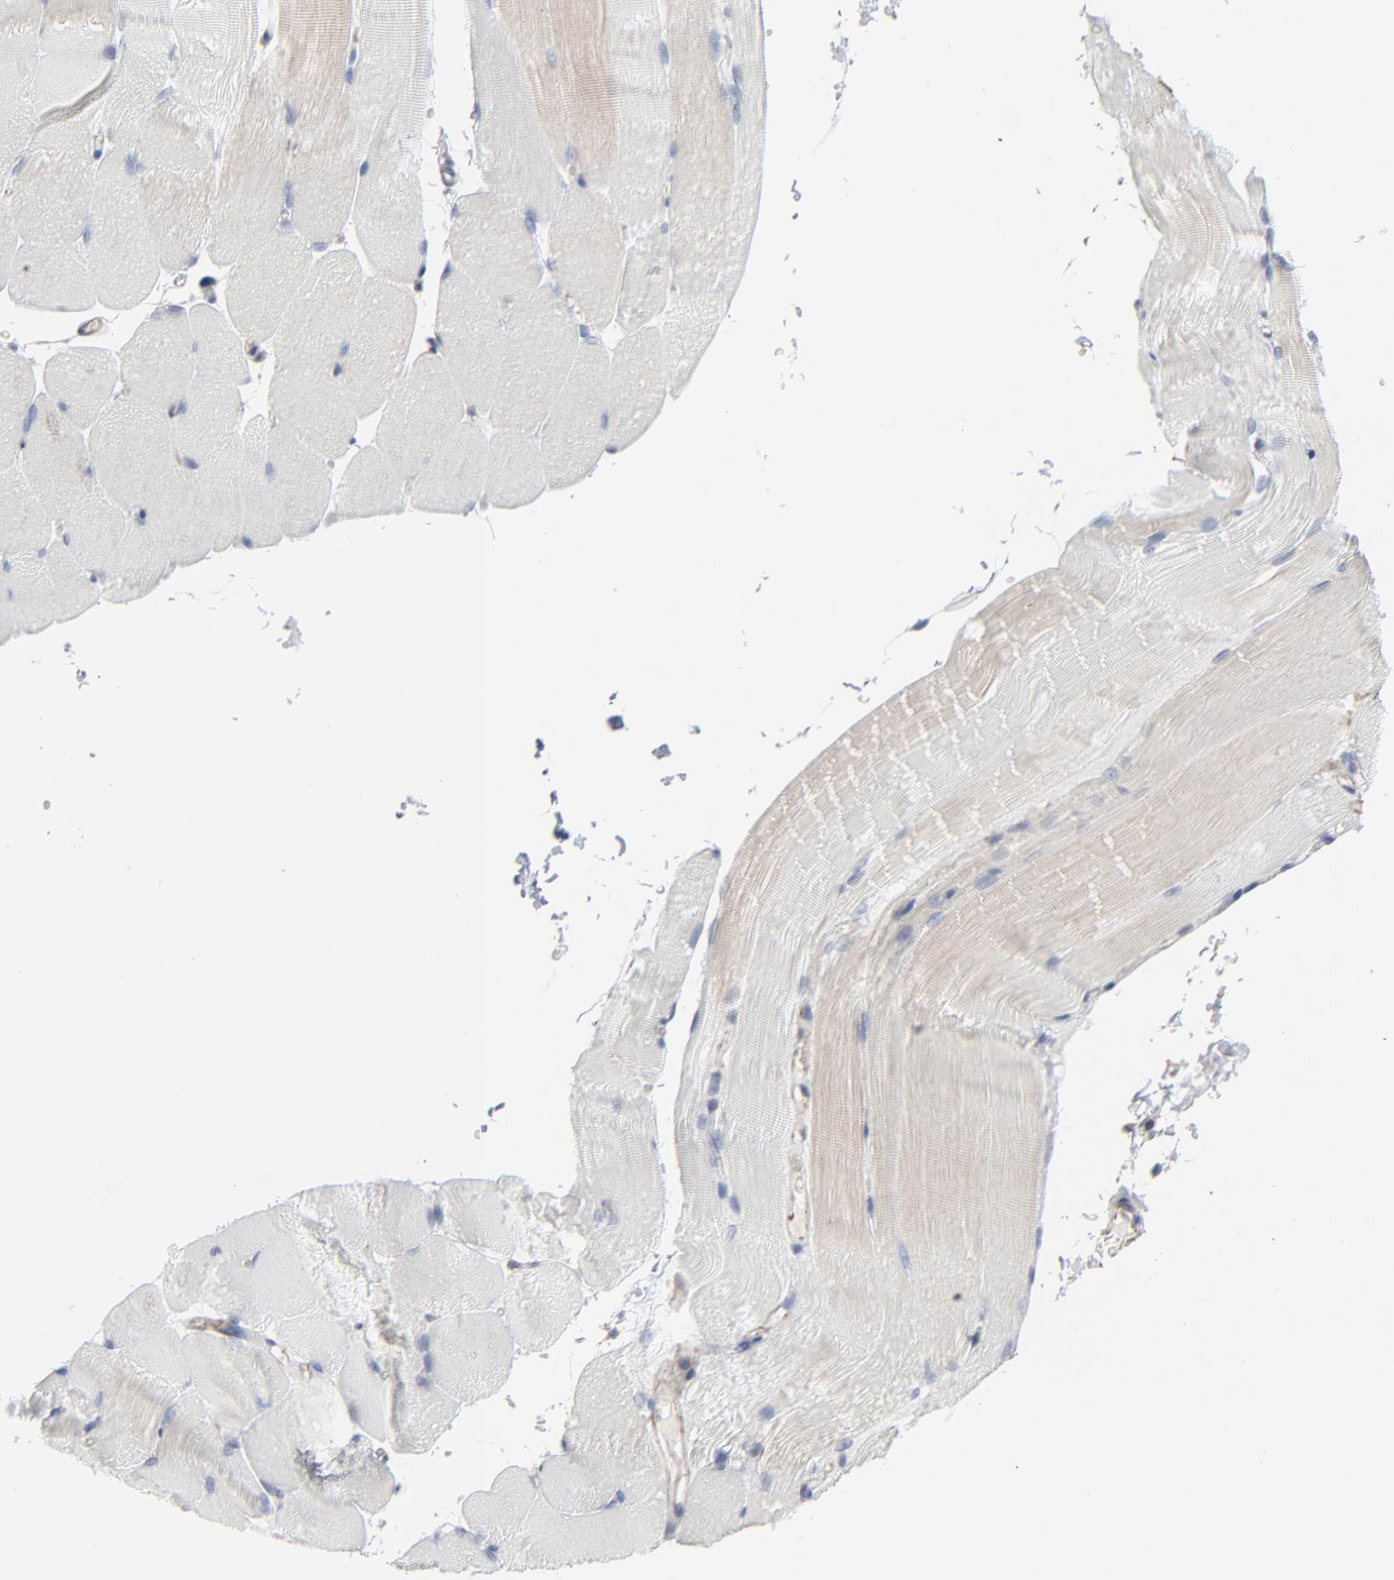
{"staining": {"intensity": "negative", "quantity": "none", "location": "none"}, "tissue": "skeletal muscle", "cell_type": "Myocytes", "image_type": "normal", "snomed": [{"axis": "morphology", "description": "Normal tissue, NOS"}, {"axis": "topography", "description": "Skeletal muscle"}], "caption": "DAB immunohistochemical staining of unremarkable human skeletal muscle exhibits no significant staining in myocytes. (DAB IHC visualized using brightfield microscopy, high magnification).", "gene": "CTNND1", "patient": {"sex": "female", "age": 37}}